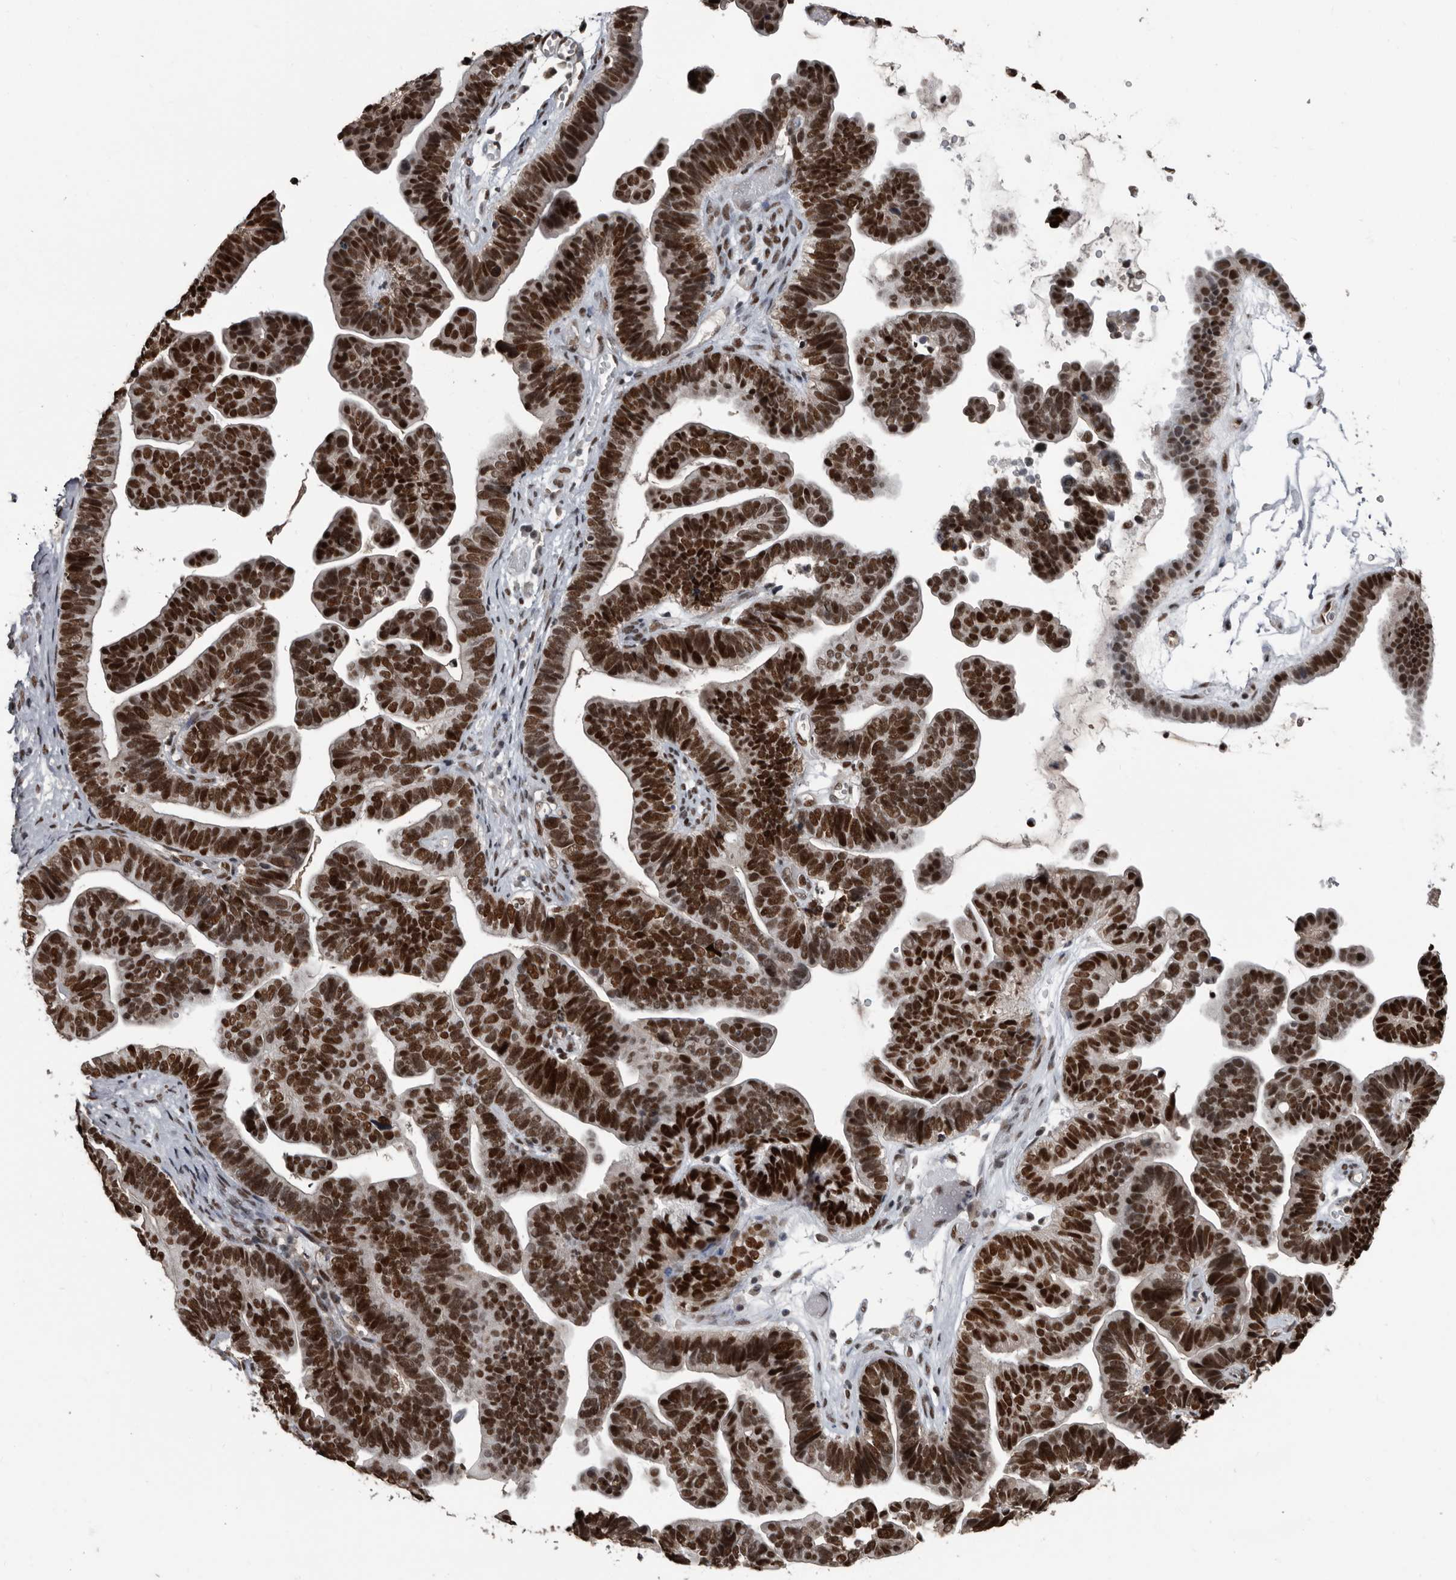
{"staining": {"intensity": "strong", "quantity": ">75%", "location": "nuclear"}, "tissue": "ovarian cancer", "cell_type": "Tumor cells", "image_type": "cancer", "snomed": [{"axis": "morphology", "description": "Cystadenocarcinoma, serous, NOS"}, {"axis": "topography", "description": "Ovary"}], "caption": "Protein expression analysis of human ovarian serous cystadenocarcinoma reveals strong nuclear positivity in about >75% of tumor cells.", "gene": "CHD1L", "patient": {"sex": "female", "age": 56}}